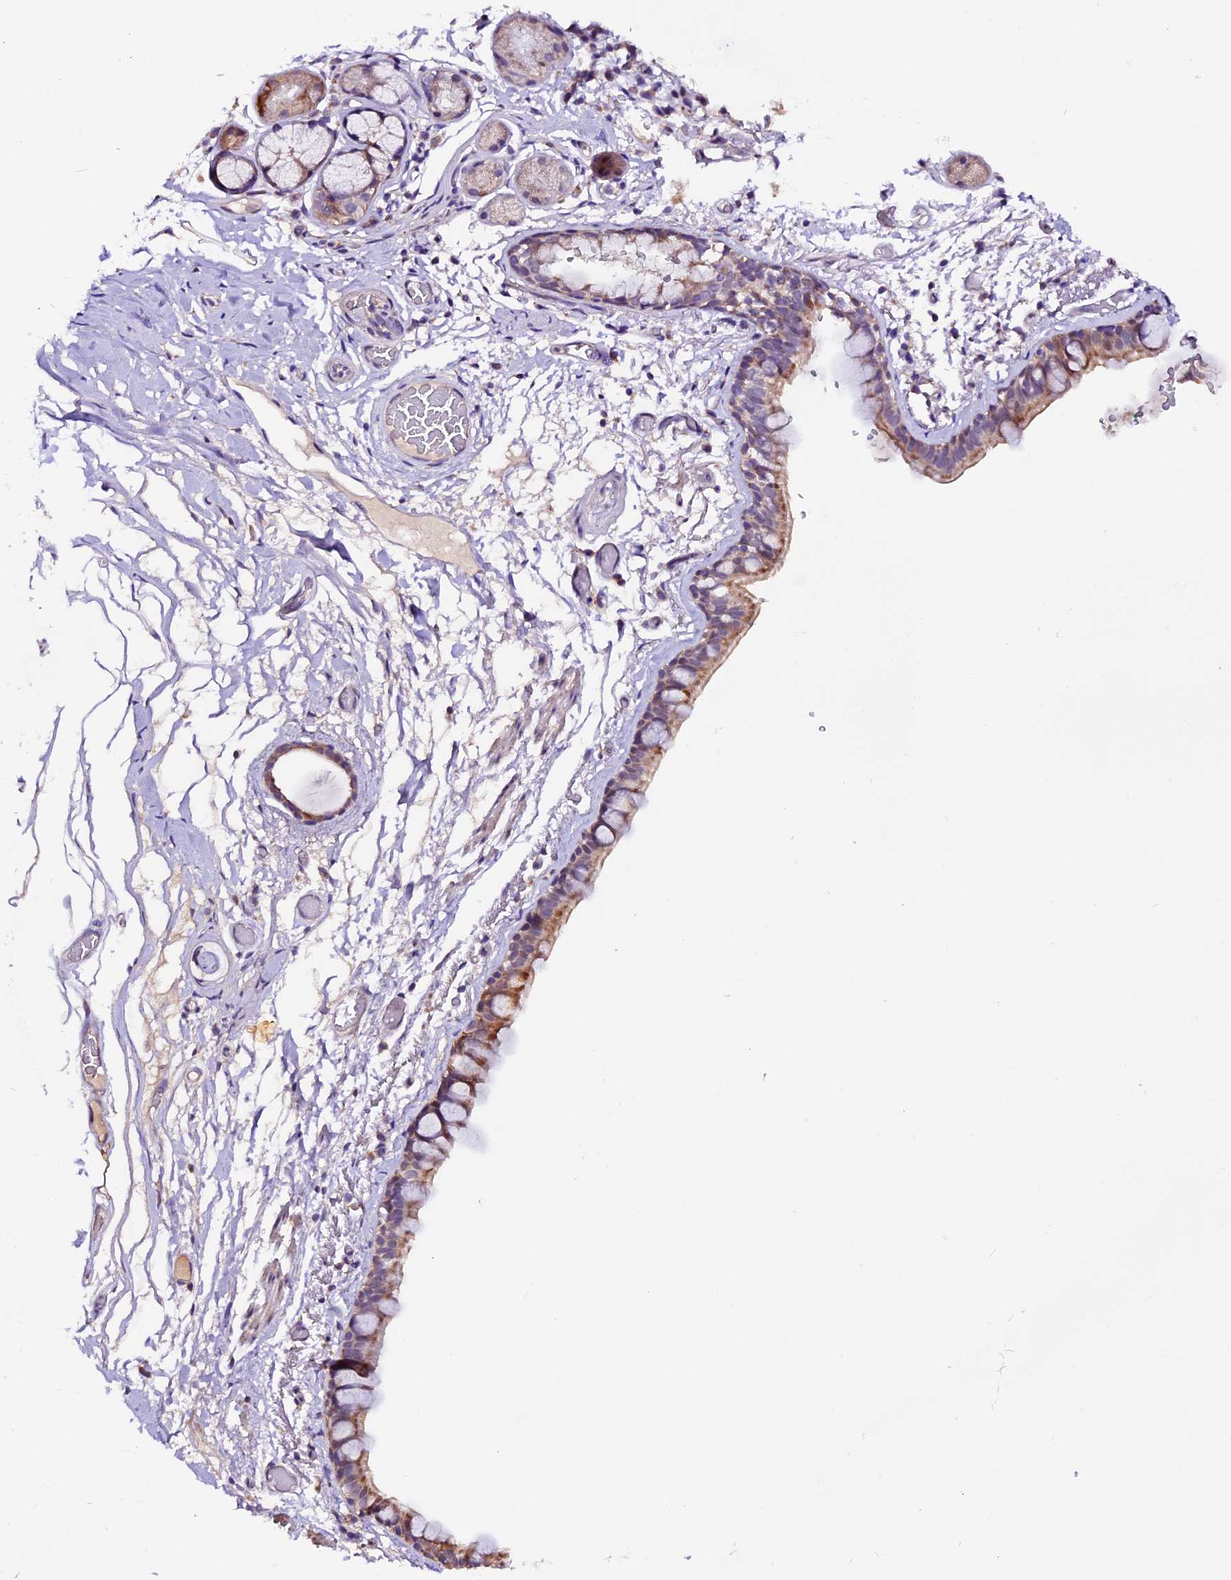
{"staining": {"intensity": "moderate", "quantity": "25%-75%", "location": "cytoplasmic/membranous"}, "tissue": "bronchus", "cell_type": "Respiratory epithelial cells", "image_type": "normal", "snomed": [{"axis": "morphology", "description": "Normal tissue, NOS"}, {"axis": "topography", "description": "Cartilage tissue"}], "caption": "IHC of benign bronchus exhibits medium levels of moderate cytoplasmic/membranous expression in approximately 25%-75% of respiratory epithelial cells.", "gene": "DDX28", "patient": {"sex": "male", "age": 63}}